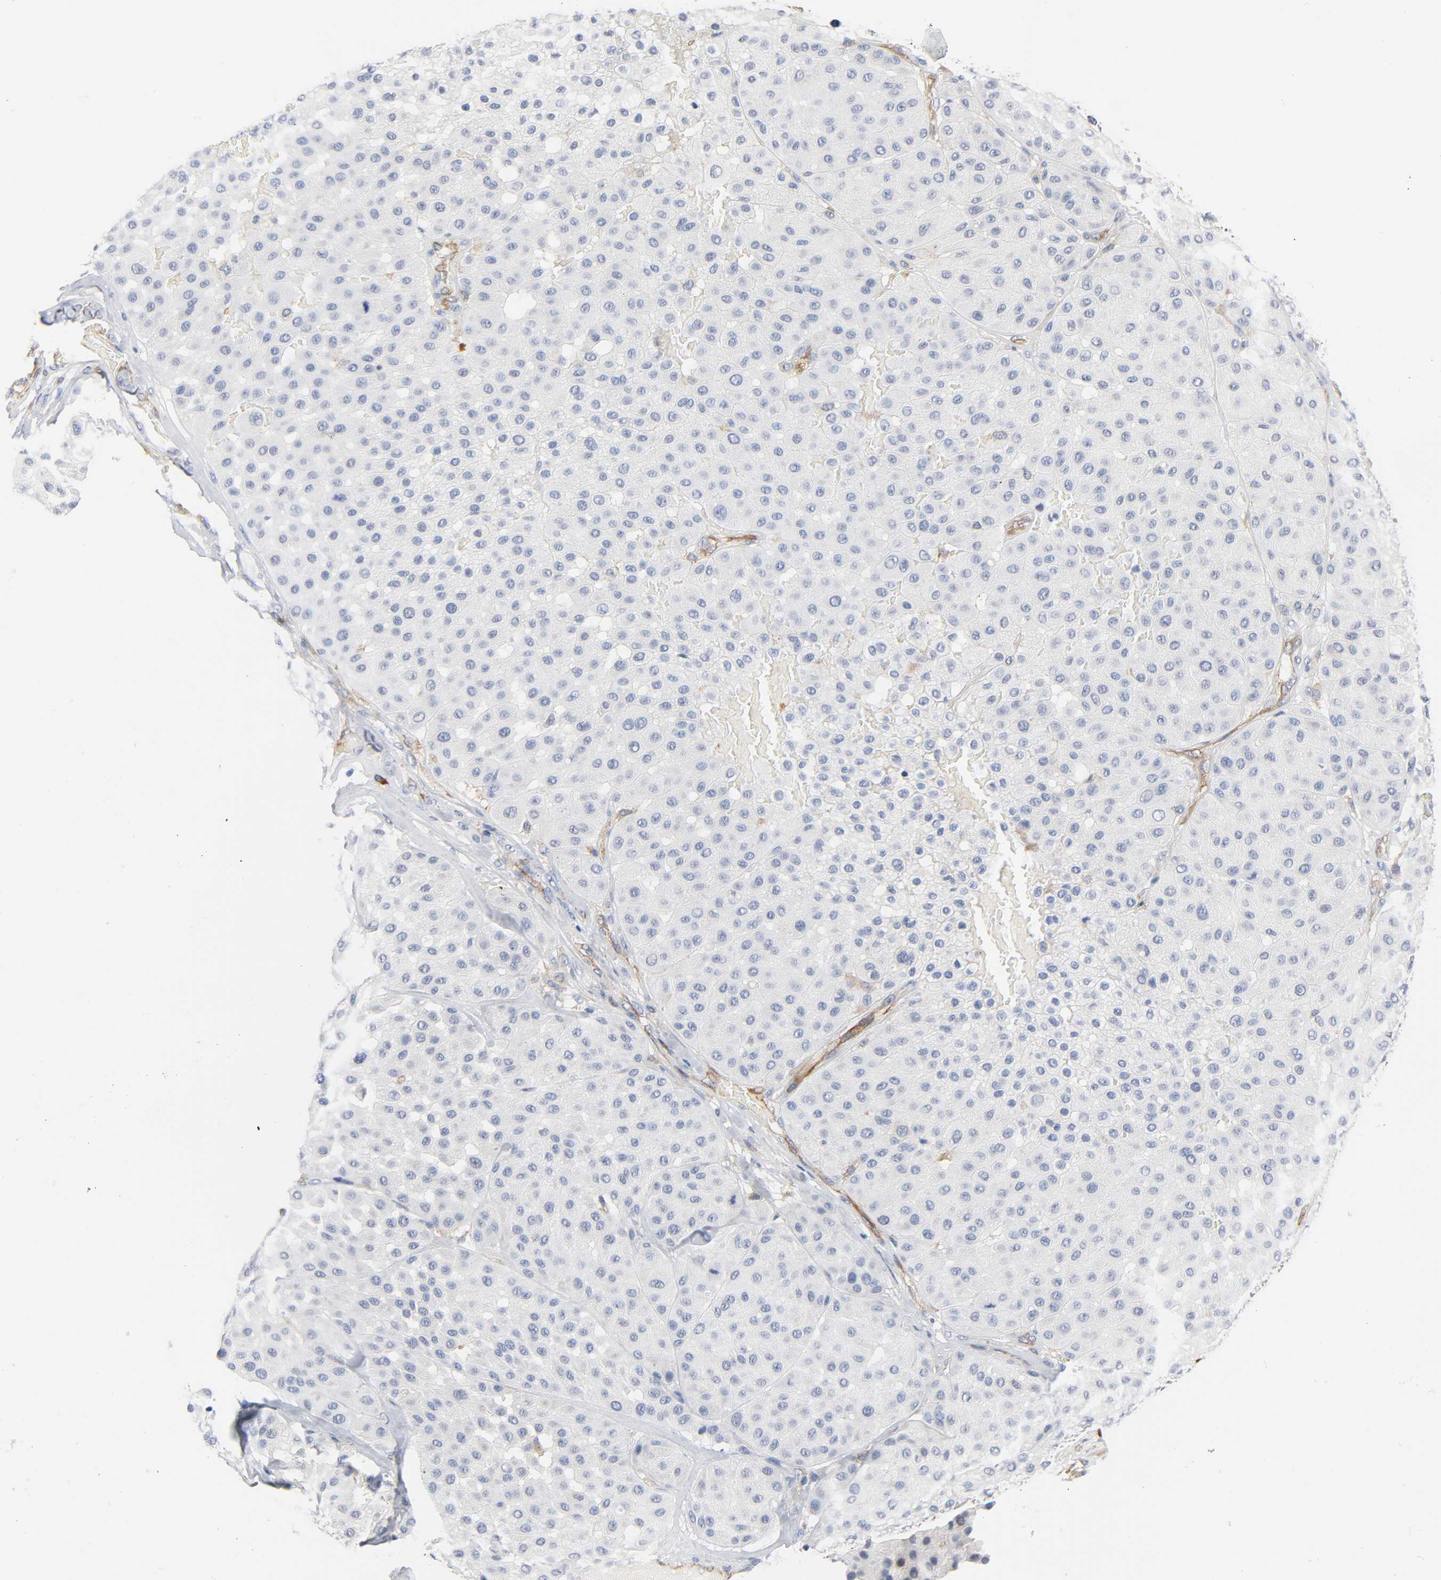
{"staining": {"intensity": "negative", "quantity": "none", "location": "none"}, "tissue": "melanoma", "cell_type": "Tumor cells", "image_type": "cancer", "snomed": [{"axis": "morphology", "description": "Normal tissue, NOS"}, {"axis": "morphology", "description": "Malignant melanoma, Metastatic site"}, {"axis": "topography", "description": "Skin"}], "caption": "An image of human malignant melanoma (metastatic site) is negative for staining in tumor cells.", "gene": "CD2AP", "patient": {"sex": "male", "age": 41}}